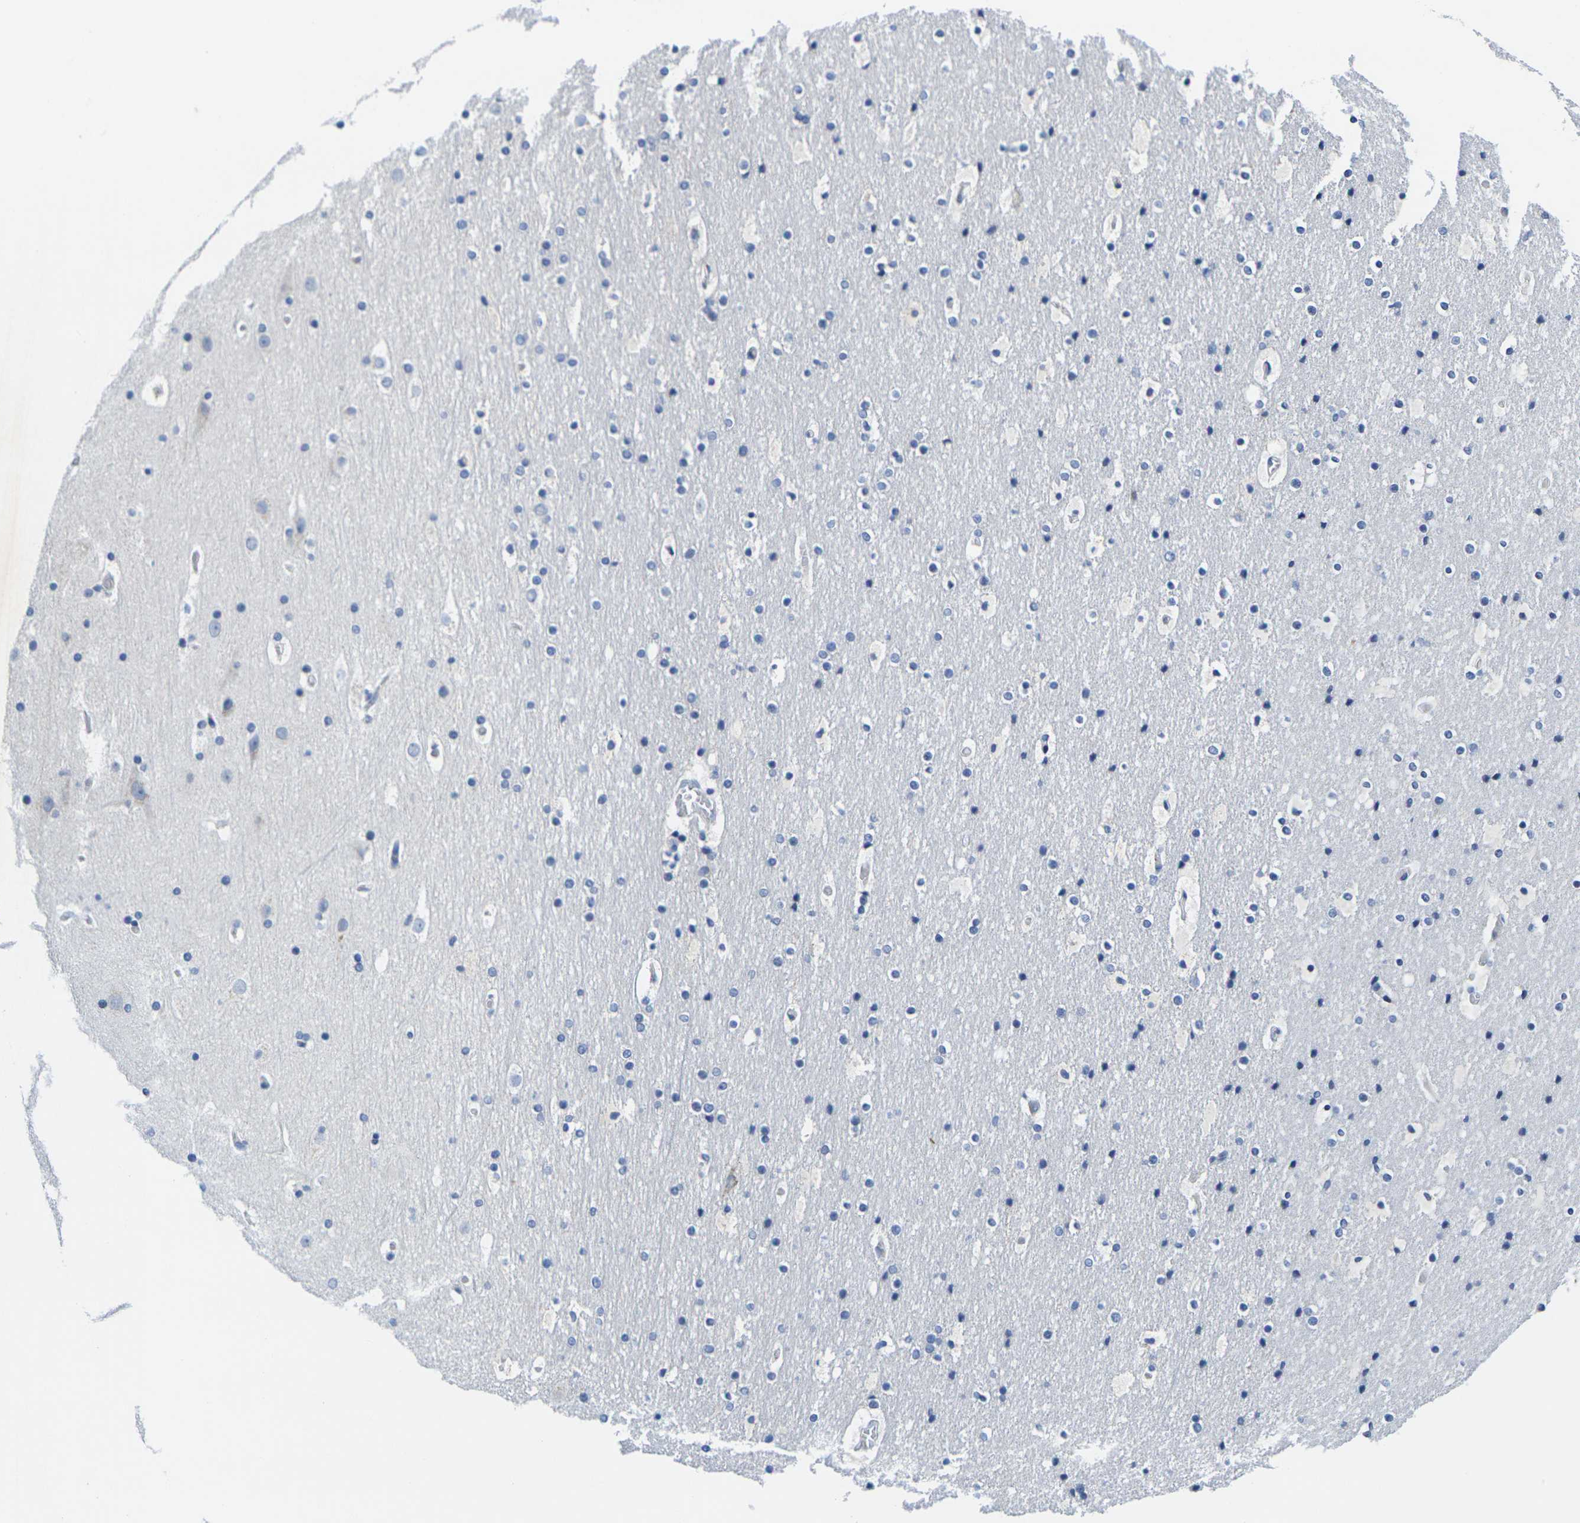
{"staining": {"intensity": "negative", "quantity": "none", "location": "none"}, "tissue": "cerebral cortex", "cell_type": "Endothelial cells", "image_type": "normal", "snomed": [{"axis": "morphology", "description": "Normal tissue, NOS"}, {"axis": "topography", "description": "Cerebral cortex"}], "caption": "Endothelial cells are negative for protein expression in benign human cerebral cortex. (DAB immunohistochemistry, high magnification).", "gene": "CRK", "patient": {"sex": "male", "age": 57}}